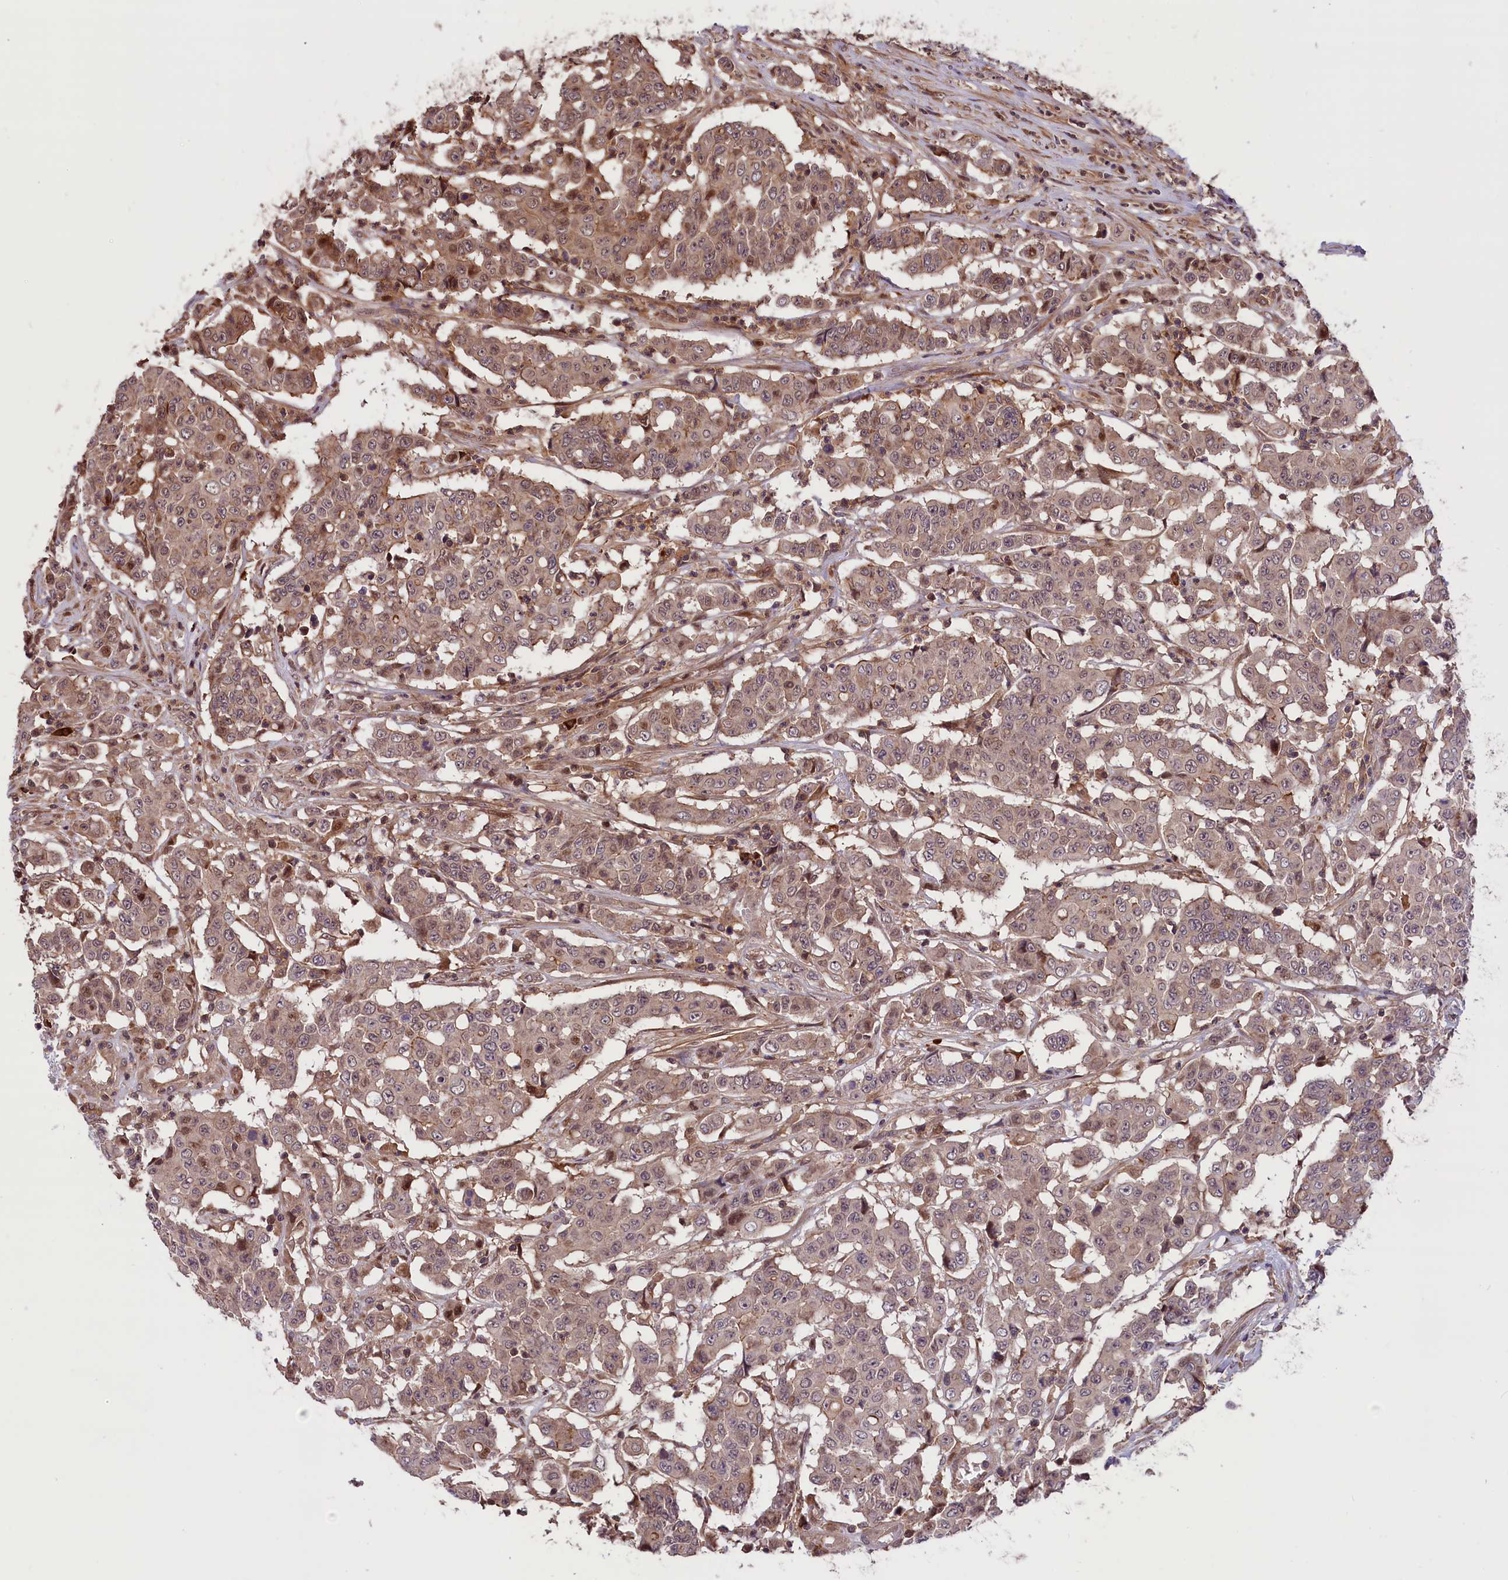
{"staining": {"intensity": "moderate", "quantity": ">75%", "location": "cytoplasmic/membranous,nuclear"}, "tissue": "colorectal cancer", "cell_type": "Tumor cells", "image_type": "cancer", "snomed": [{"axis": "morphology", "description": "Adenocarcinoma, NOS"}, {"axis": "topography", "description": "Colon"}], "caption": "A high-resolution histopathology image shows immunohistochemistry staining of adenocarcinoma (colorectal), which demonstrates moderate cytoplasmic/membranous and nuclear staining in about >75% of tumor cells.", "gene": "RIC8A", "patient": {"sex": "male", "age": 51}}